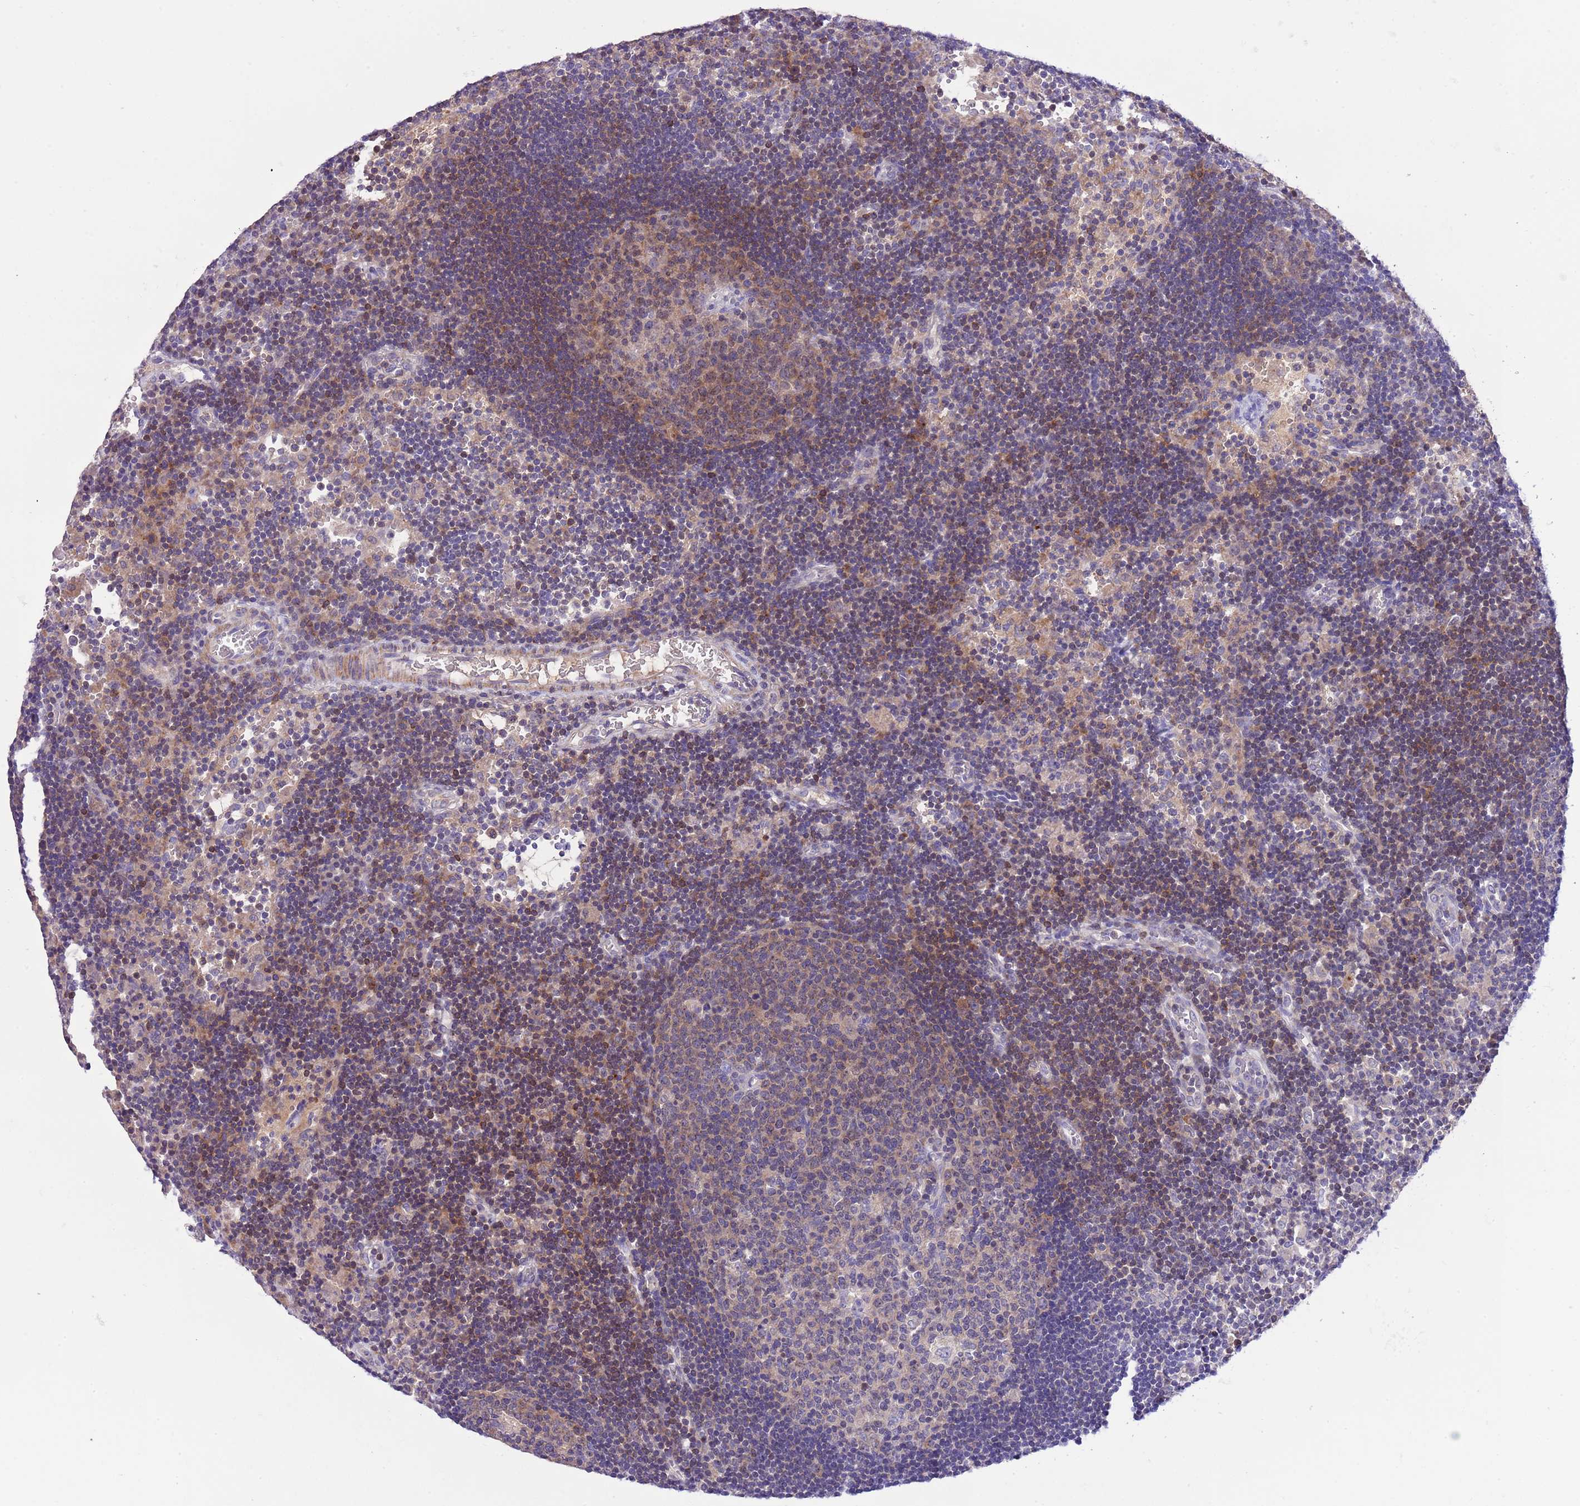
{"staining": {"intensity": "weak", "quantity": ">75%", "location": "cytoplasmic/membranous"}, "tissue": "lymph node", "cell_type": "Germinal center cells", "image_type": "normal", "snomed": [{"axis": "morphology", "description": "Normal tissue, NOS"}, {"axis": "topography", "description": "Lymph node"}], "caption": "The photomicrograph displays a brown stain indicating the presence of a protein in the cytoplasmic/membranous of germinal center cells in lymph node.", "gene": "PRR32", "patient": {"sex": "male", "age": 62}}